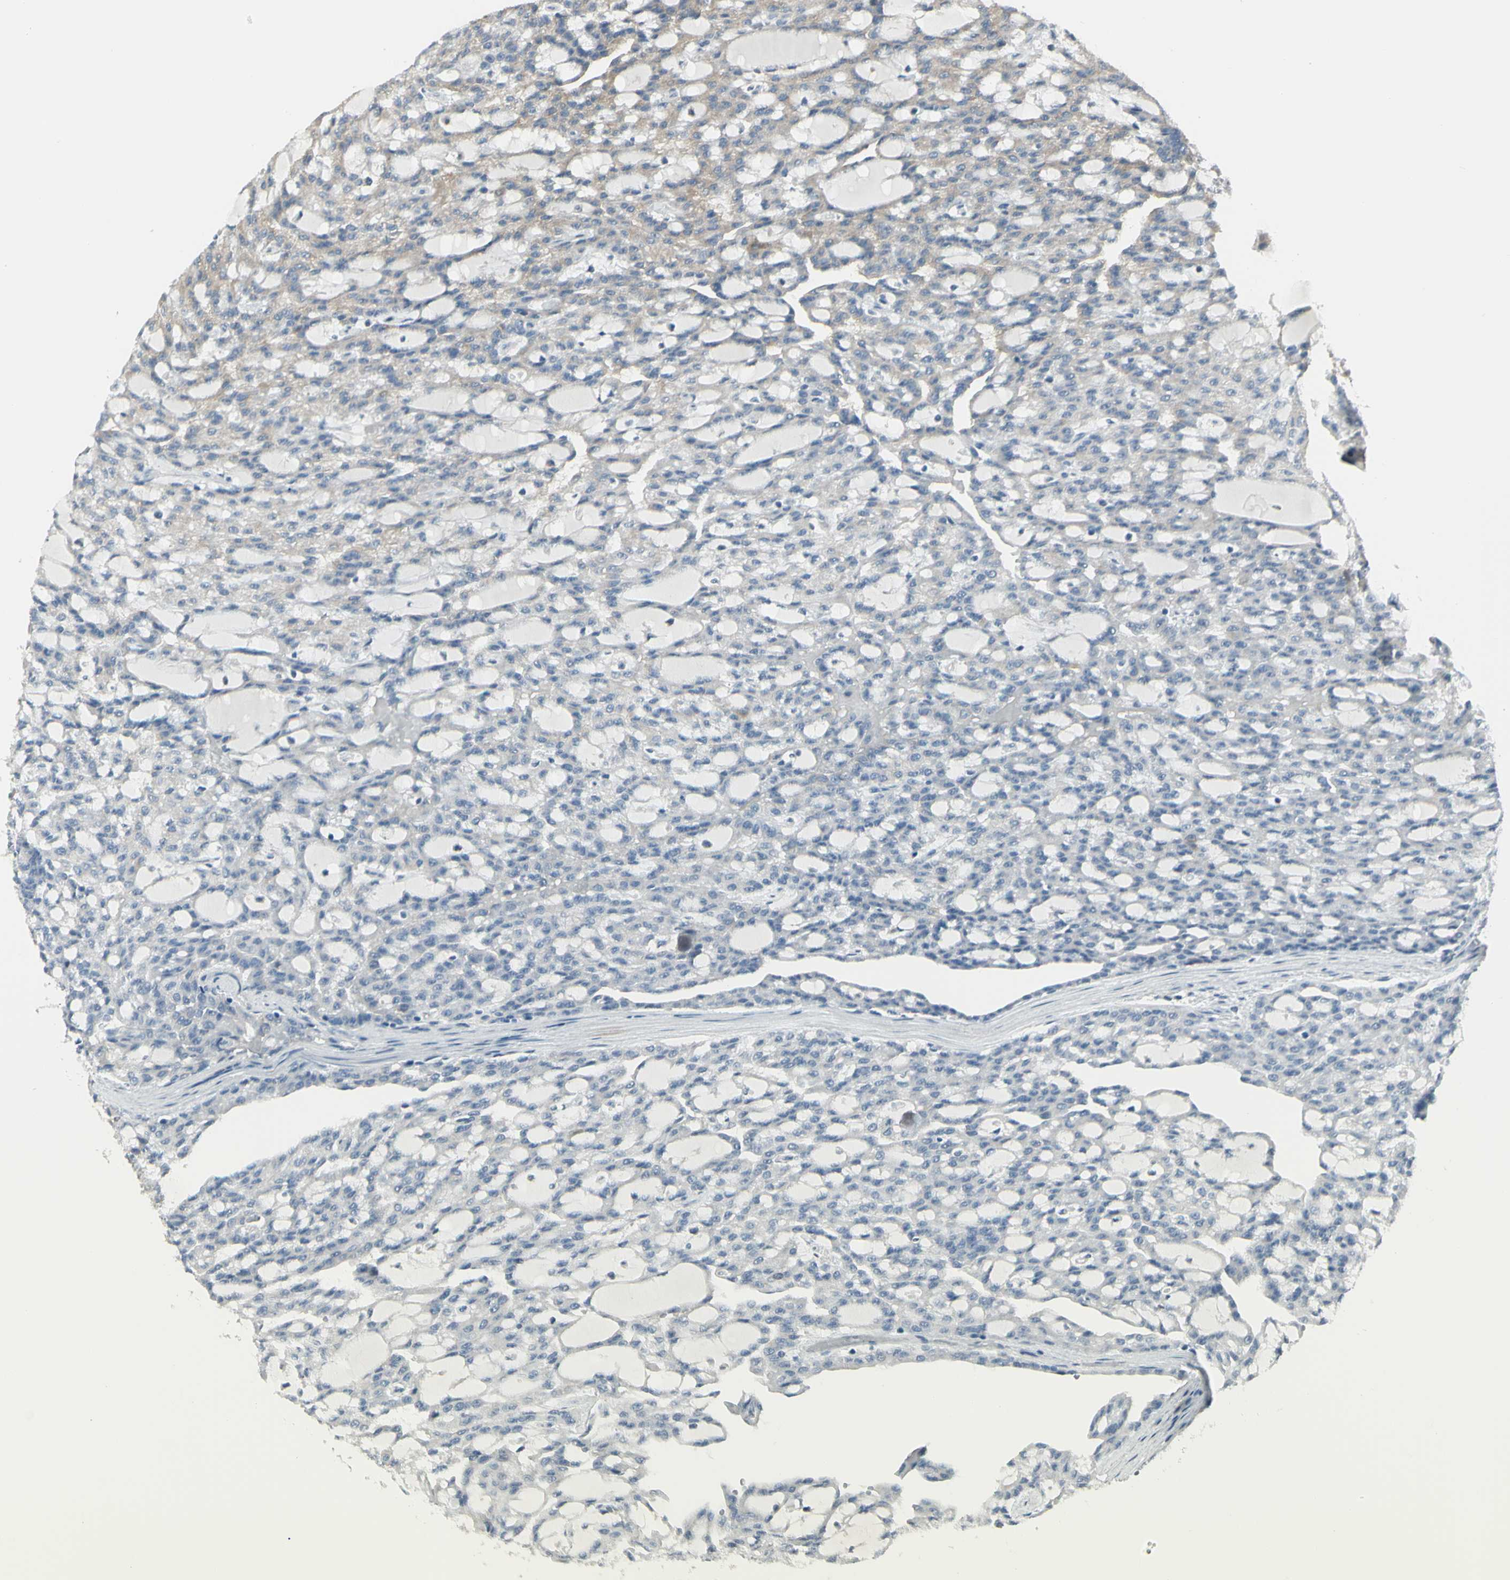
{"staining": {"intensity": "negative", "quantity": "none", "location": "none"}, "tissue": "renal cancer", "cell_type": "Tumor cells", "image_type": "cancer", "snomed": [{"axis": "morphology", "description": "Adenocarcinoma, NOS"}, {"axis": "topography", "description": "Kidney"}], "caption": "Immunohistochemical staining of human renal cancer reveals no significant positivity in tumor cells.", "gene": "CCNB2", "patient": {"sex": "male", "age": 63}}